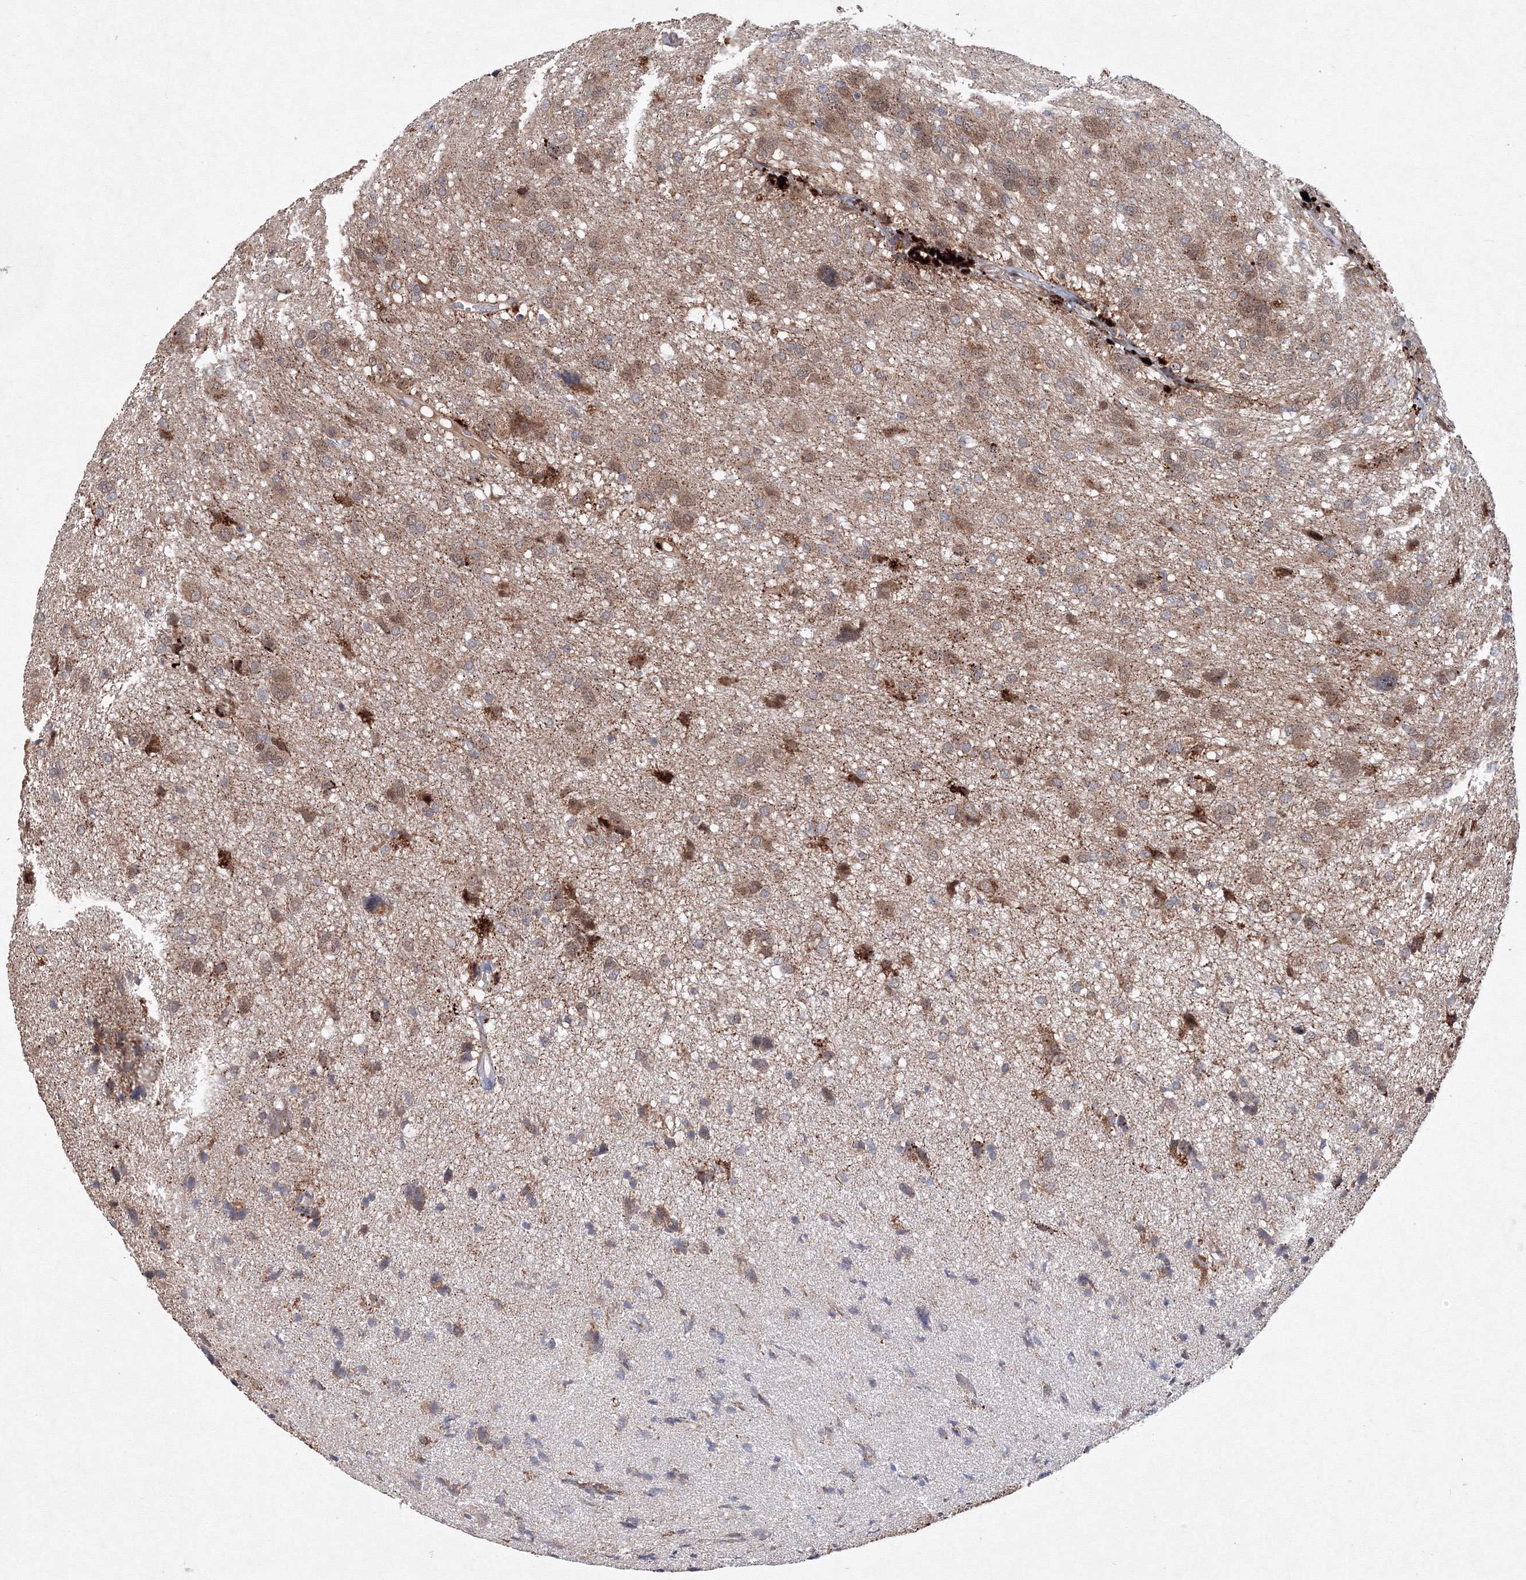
{"staining": {"intensity": "moderate", "quantity": "25%-75%", "location": "cytoplasmic/membranous,nuclear"}, "tissue": "glioma", "cell_type": "Tumor cells", "image_type": "cancer", "snomed": [{"axis": "morphology", "description": "Glioma, malignant, High grade"}, {"axis": "topography", "description": "Brain"}], "caption": "High-power microscopy captured an IHC histopathology image of glioma, revealing moderate cytoplasmic/membranous and nuclear positivity in approximately 25%-75% of tumor cells.", "gene": "ANKAR", "patient": {"sex": "female", "age": 59}}